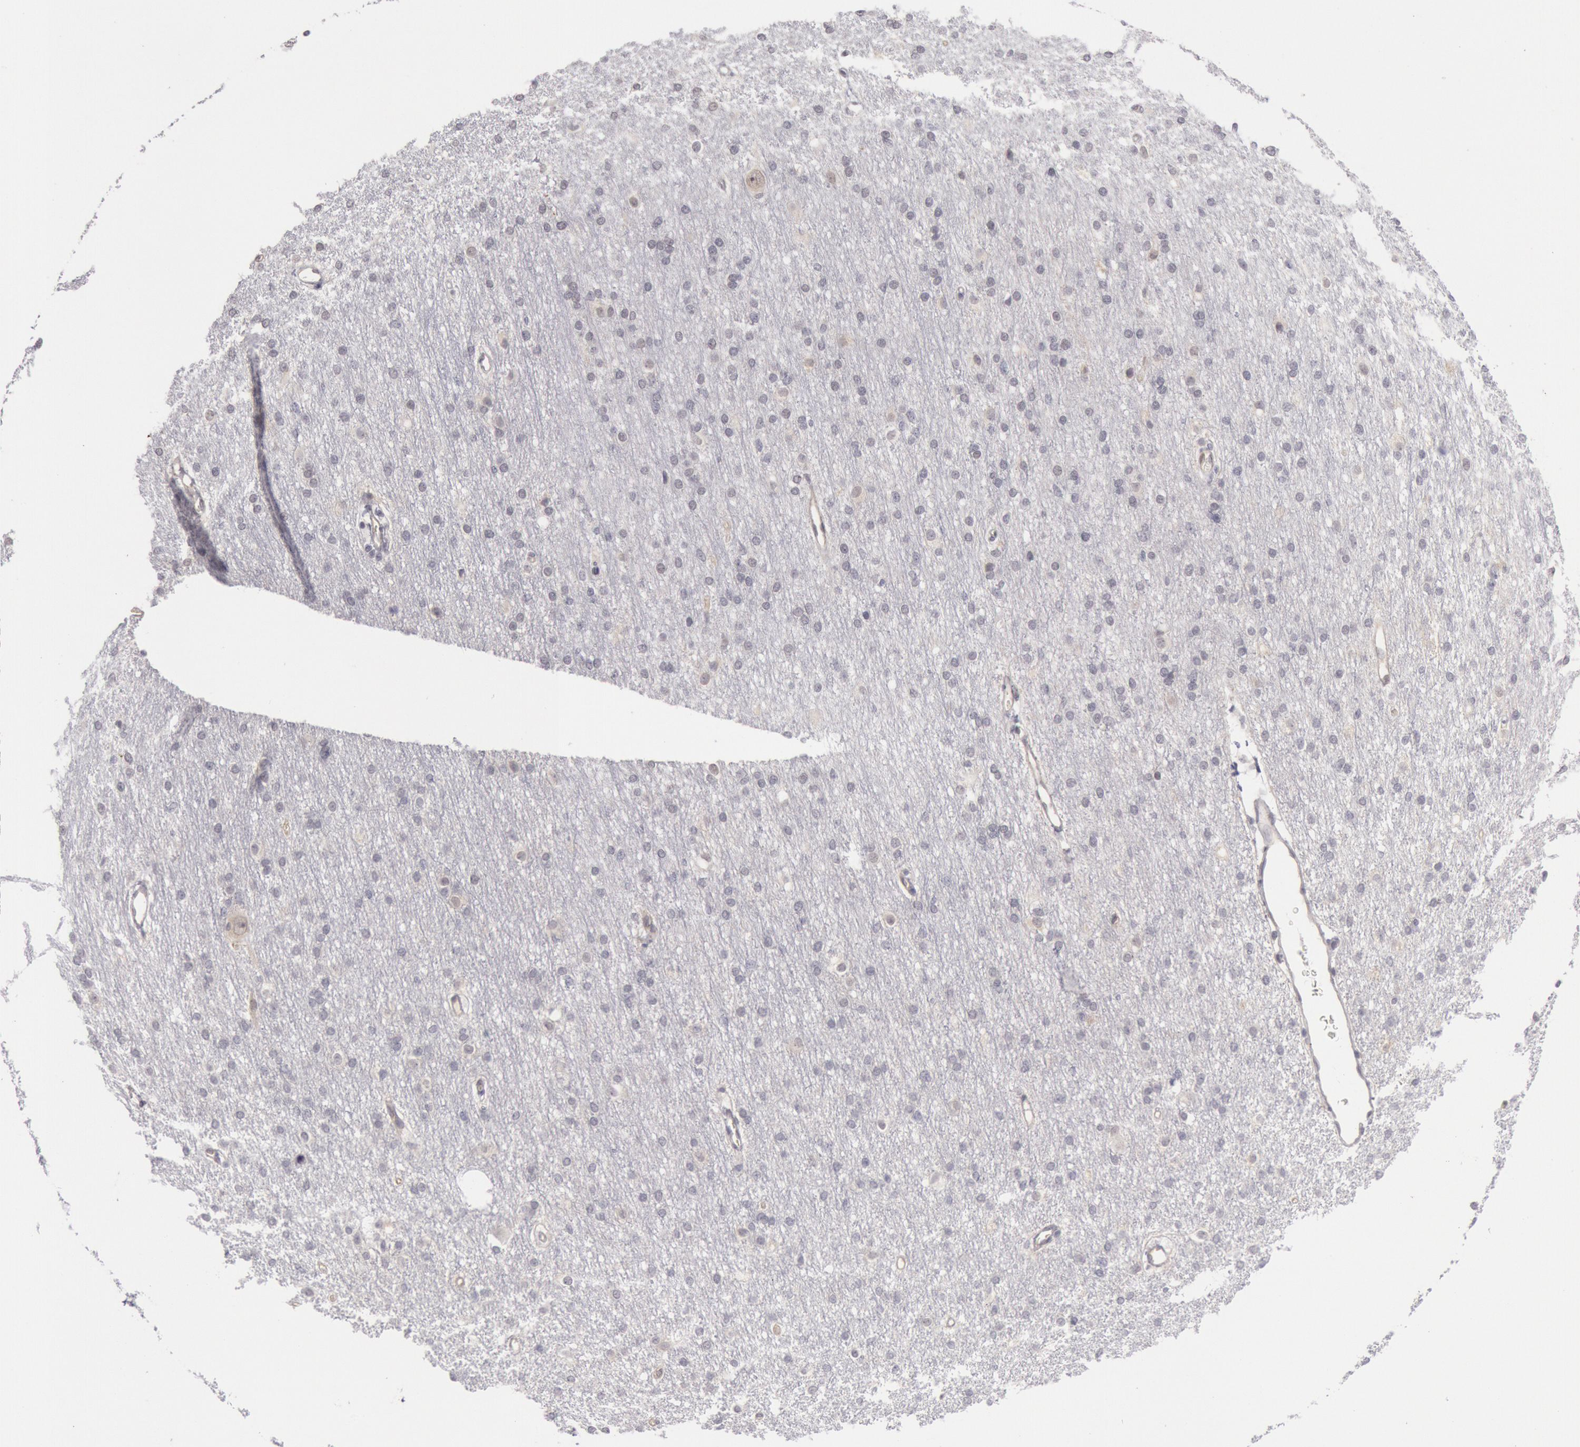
{"staining": {"intensity": "negative", "quantity": "none", "location": "none"}, "tissue": "cerebral cortex", "cell_type": "Endothelial cells", "image_type": "normal", "snomed": [{"axis": "morphology", "description": "Normal tissue, NOS"}, {"axis": "morphology", "description": "Inflammation, NOS"}, {"axis": "topography", "description": "Cerebral cortex"}], "caption": "IHC of normal cerebral cortex demonstrates no positivity in endothelial cells. (IHC, brightfield microscopy, high magnification).", "gene": "JOSD1", "patient": {"sex": "male", "age": 6}}